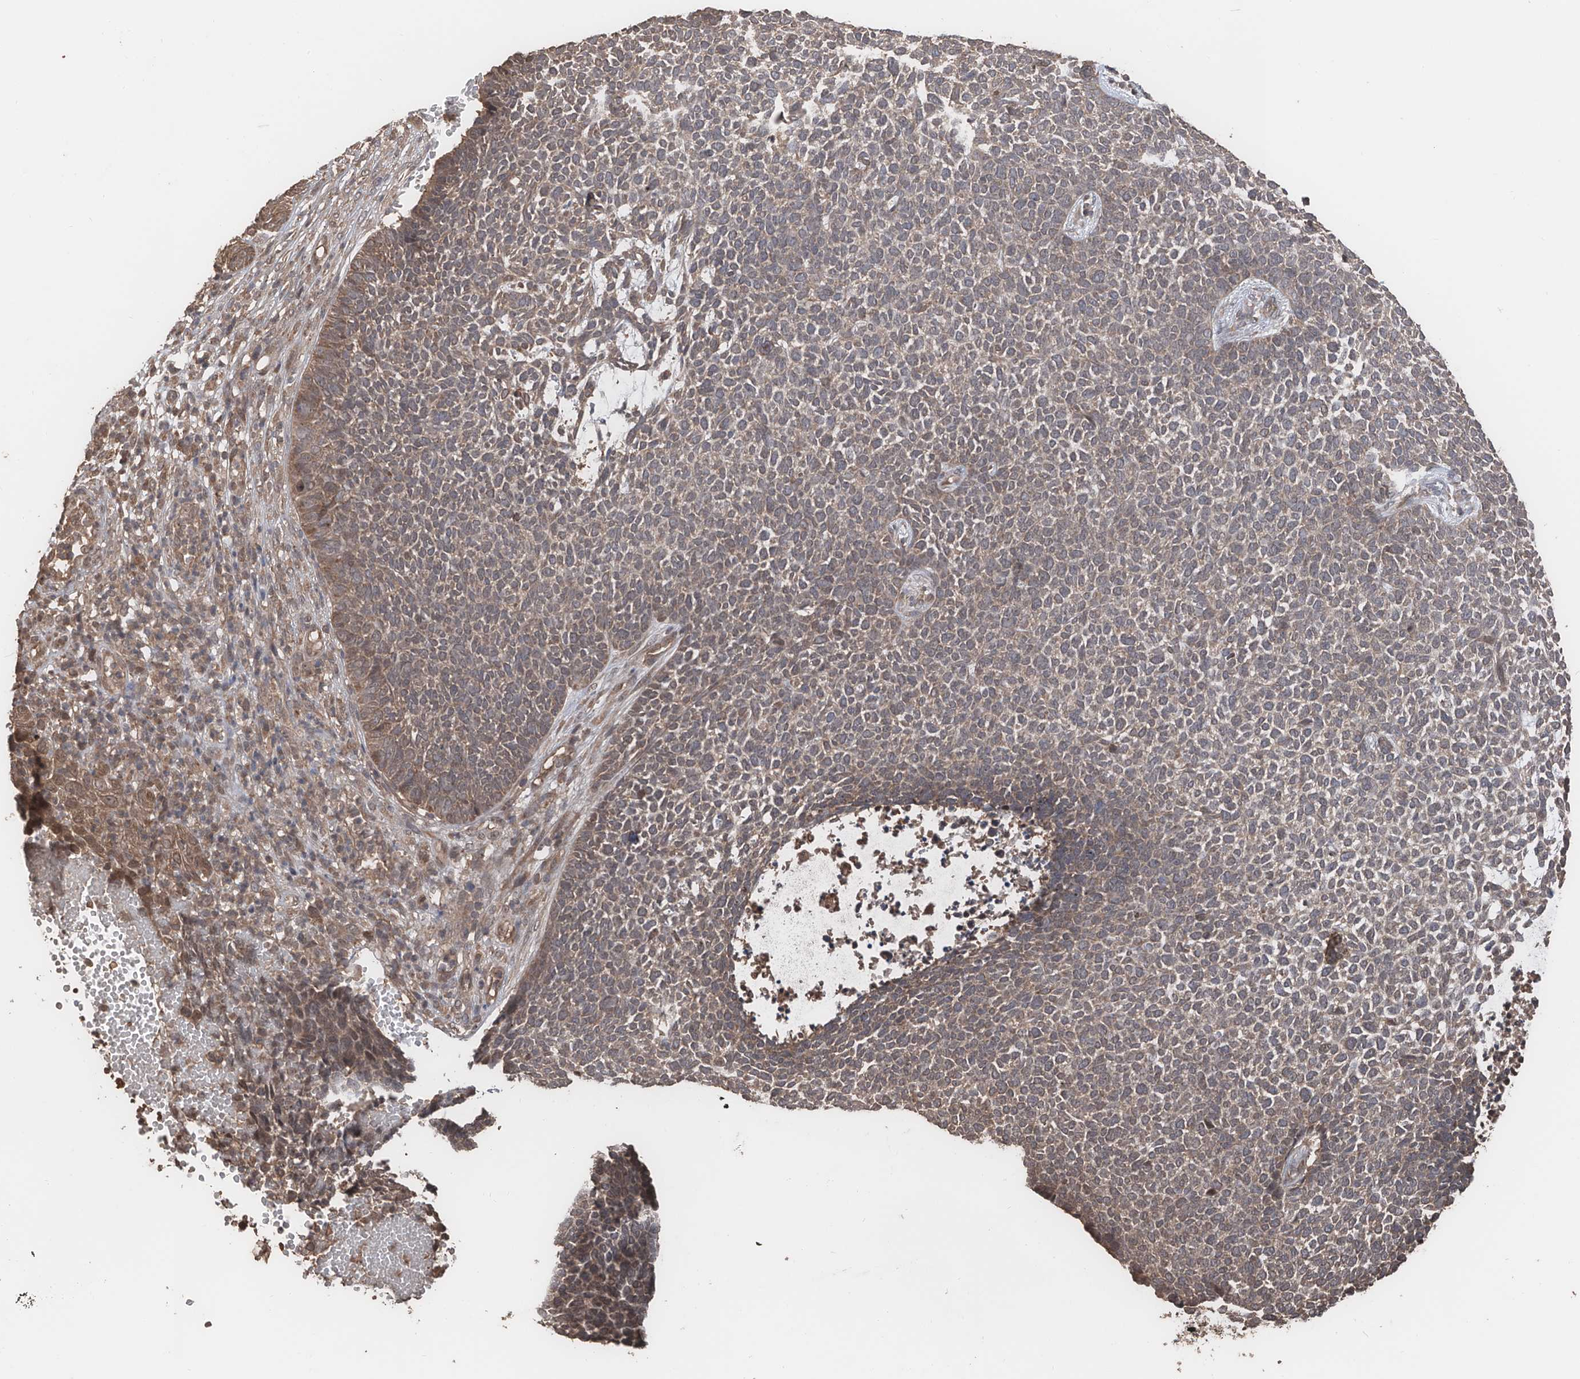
{"staining": {"intensity": "moderate", "quantity": ">75%", "location": "cytoplasmic/membranous"}, "tissue": "skin cancer", "cell_type": "Tumor cells", "image_type": "cancer", "snomed": [{"axis": "morphology", "description": "Basal cell carcinoma"}, {"axis": "topography", "description": "Skin"}], "caption": "A histopathology image of human skin basal cell carcinoma stained for a protein reveals moderate cytoplasmic/membranous brown staining in tumor cells.", "gene": "FAM135A", "patient": {"sex": "female", "age": 84}}